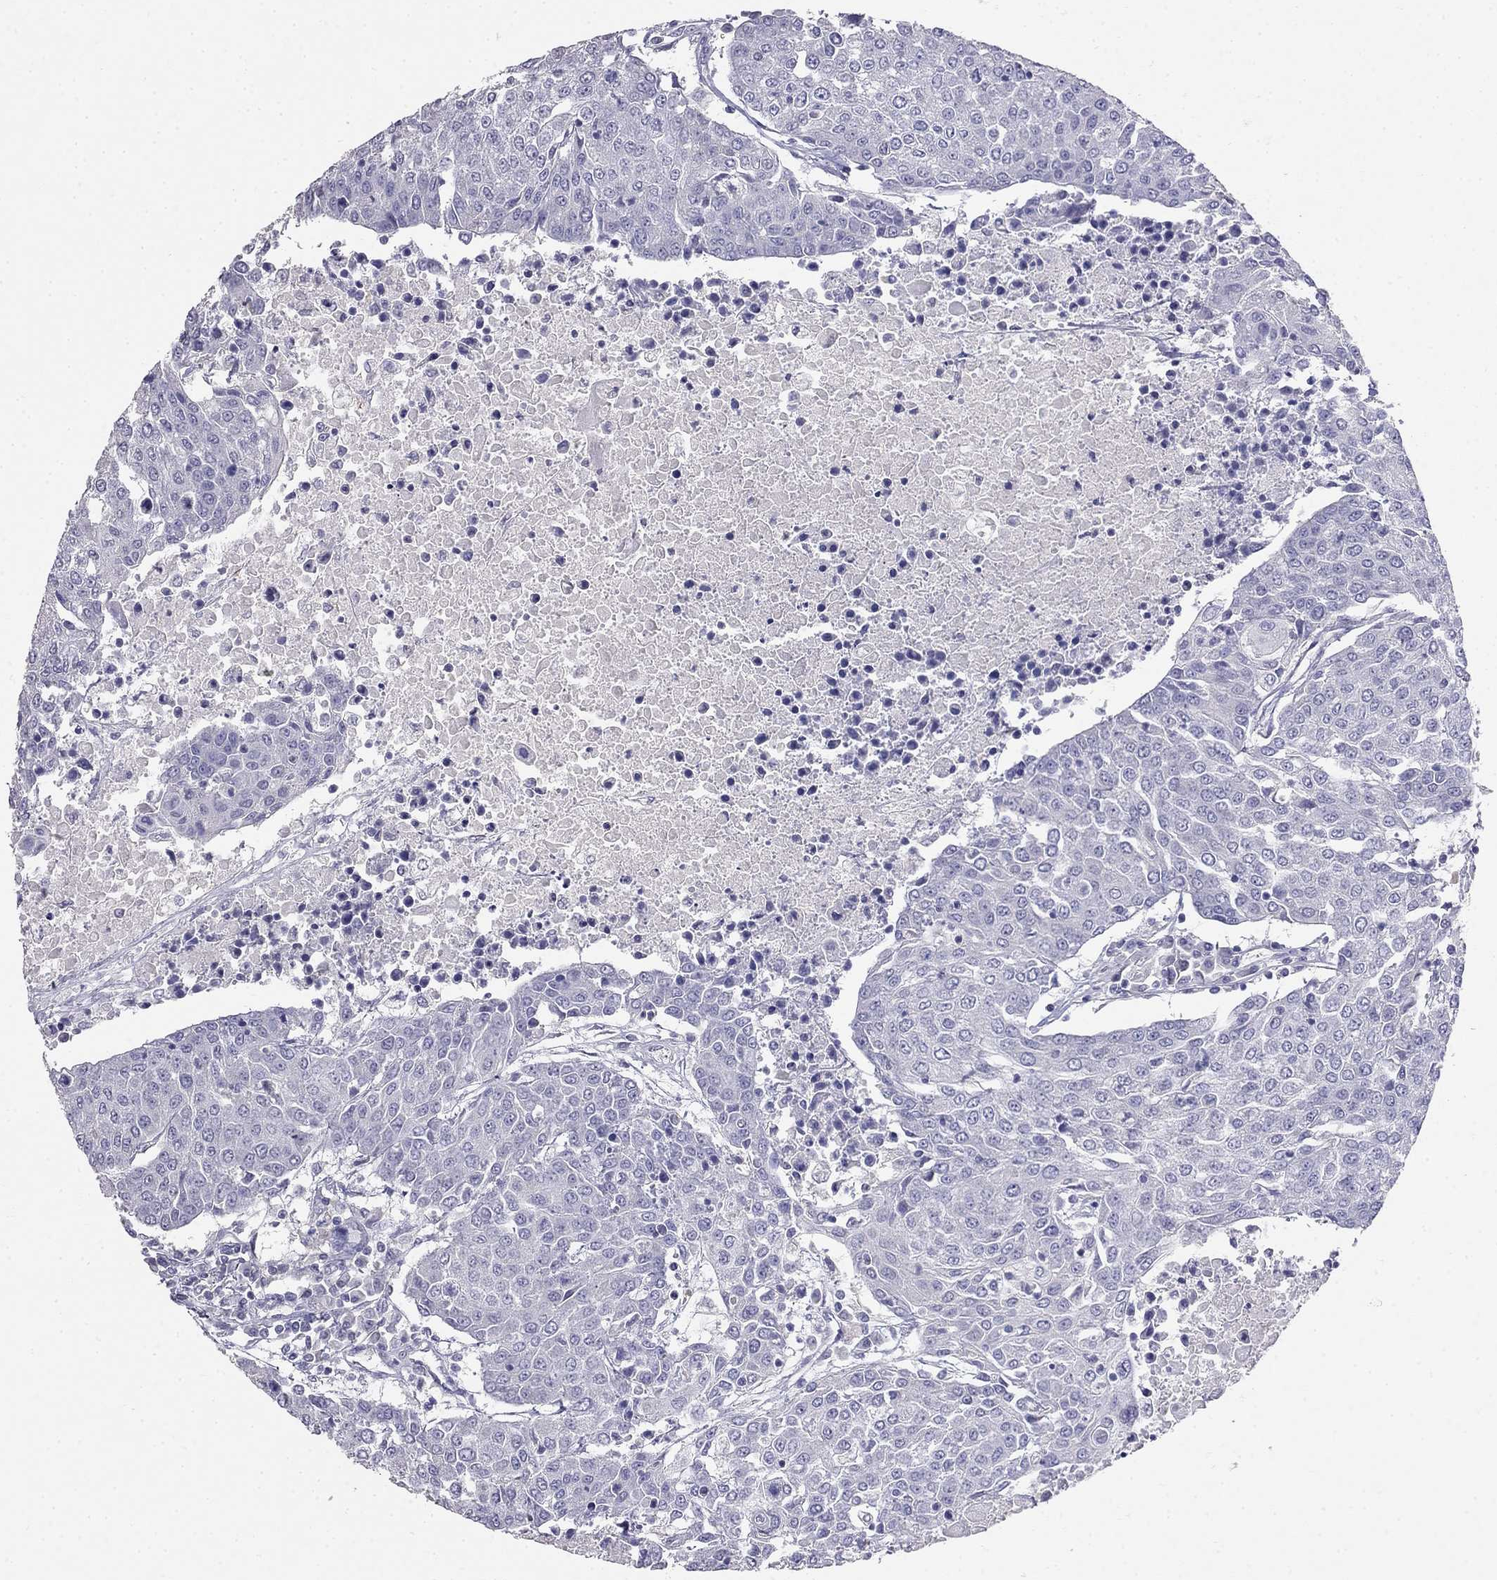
{"staining": {"intensity": "negative", "quantity": "none", "location": "none"}, "tissue": "urothelial cancer", "cell_type": "Tumor cells", "image_type": "cancer", "snomed": [{"axis": "morphology", "description": "Urothelial carcinoma, High grade"}, {"axis": "topography", "description": "Urinary bladder"}], "caption": "The micrograph demonstrates no significant positivity in tumor cells of urothelial carcinoma (high-grade). The staining was performed using DAB (3,3'-diaminobenzidine) to visualize the protein expression in brown, while the nuclei were stained in blue with hematoxylin (Magnification: 20x).", "gene": "LY6H", "patient": {"sex": "female", "age": 85}}